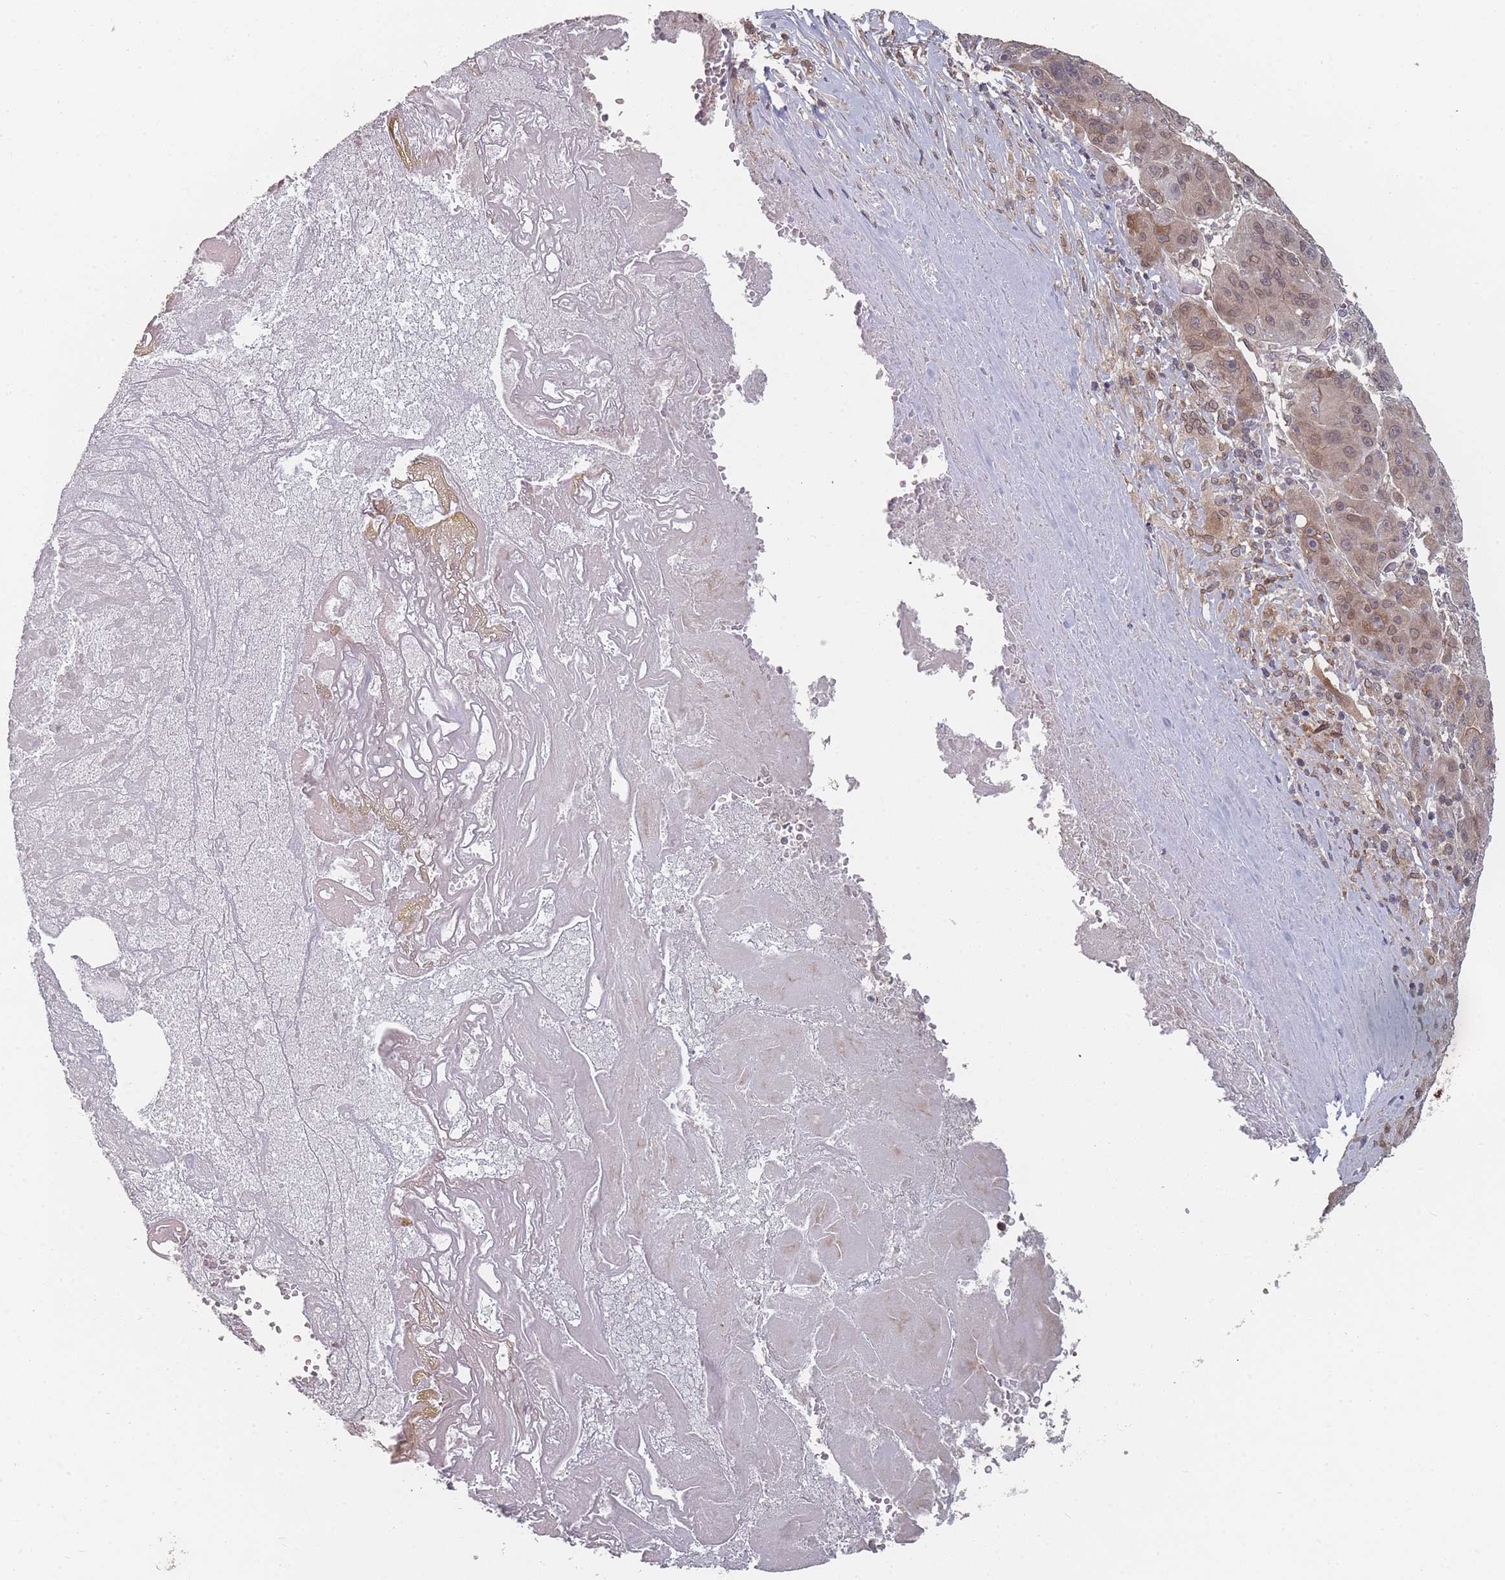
{"staining": {"intensity": "moderate", "quantity": ">75%", "location": "cytoplasmic/membranous,nuclear"}, "tissue": "liver cancer", "cell_type": "Tumor cells", "image_type": "cancer", "snomed": [{"axis": "morphology", "description": "Carcinoma, Hepatocellular, NOS"}, {"axis": "topography", "description": "Liver"}], "caption": "Liver cancer (hepatocellular carcinoma) stained with DAB immunohistochemistry (IHC) displays medium levels of moderate cytoplasmic/membranous and nuclear positivity in about >75% of tumor cells.", "gene": "TBC1D25", "patient": {"sex": "male", "age": 76}}